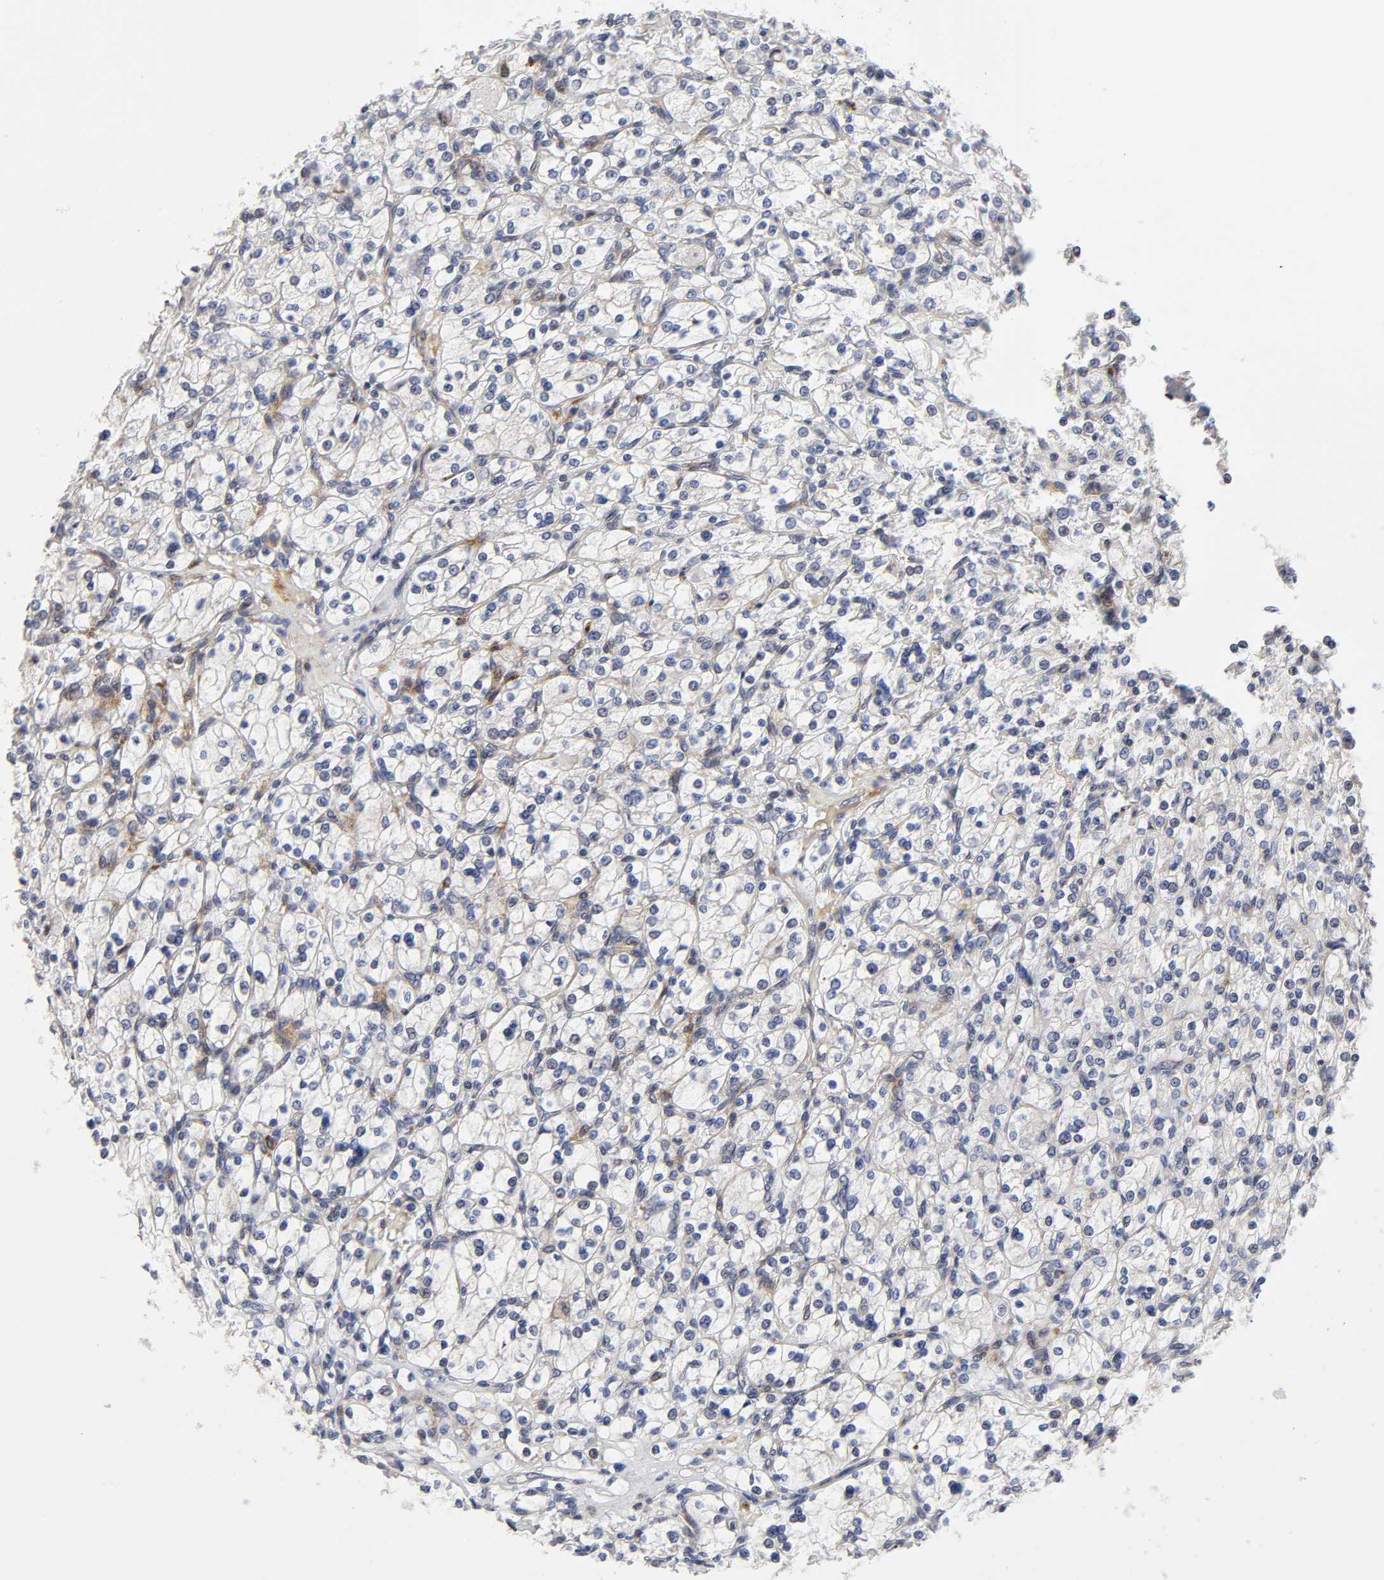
{"staining": {"intensity": "negative", "quantity": "none", "location": "none"}, "tissue": "renal cancer", "cell_type": "Tumor cells", "image_type": "cancer", "snomed": [{"axis": "morphology", "description": "Adenocarcinoma, NOS"}, {"axis": "topography", "description": "Kidney"}], "caption": "DAB (3,3'-diaminobenzidine) immunohistochemical staining of renal adenocarcinoma exhibits no significant expression in tumor cells. The staining is performed using DAB brown chromogen with nuclei counter-stained in using hematoxylin.", "gene": "CASP9", "patient": {"sex": "female", "age": 83}}